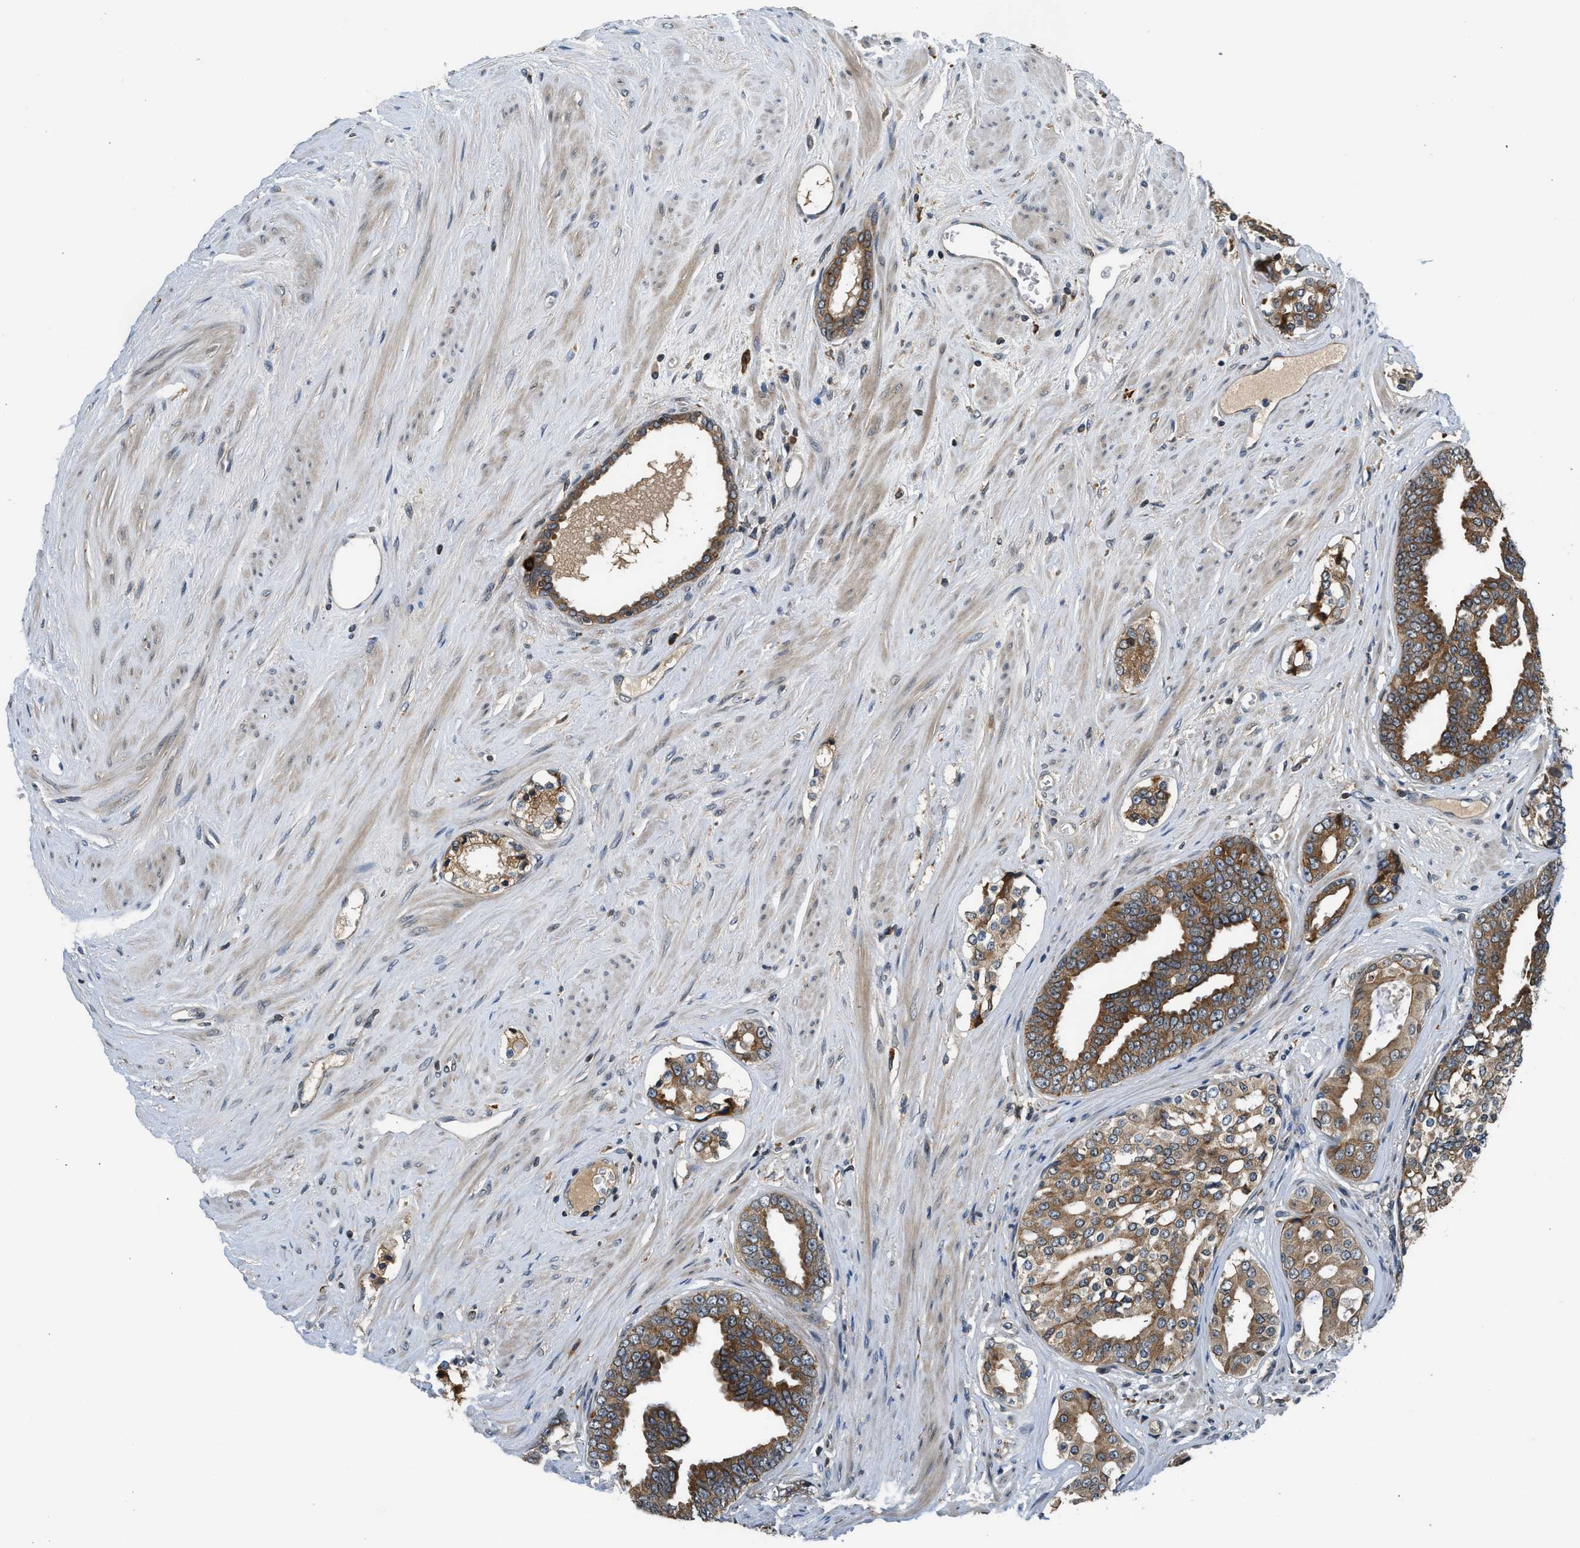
{"staining": {"intensity": "moderate", "quantity": ">75%", "location": "cytoplasmic/membranous"}, "tissue": "prostate cancer", "cell_type": "Tumor cells", "image_type": "cancer", "snomed": [{"axis": "morphology", "description": "Adenocarcinoma, High grade"}, {"axis": "topography", "description": "Prostate"}], "caption": "Immunohistochemistry image of neoplastic tissue: human prostate adenocarcinoma (high-grade) stained using immunohistochemistry exhibits medium levels of moderate protein expression localized specifically in the cytoplasmic/membranous of tumor cells, appearing as a cytoplasmic/membranous brown color.", "gene": "RETREG3", "patient": {"sex": "male", "age": 71}}